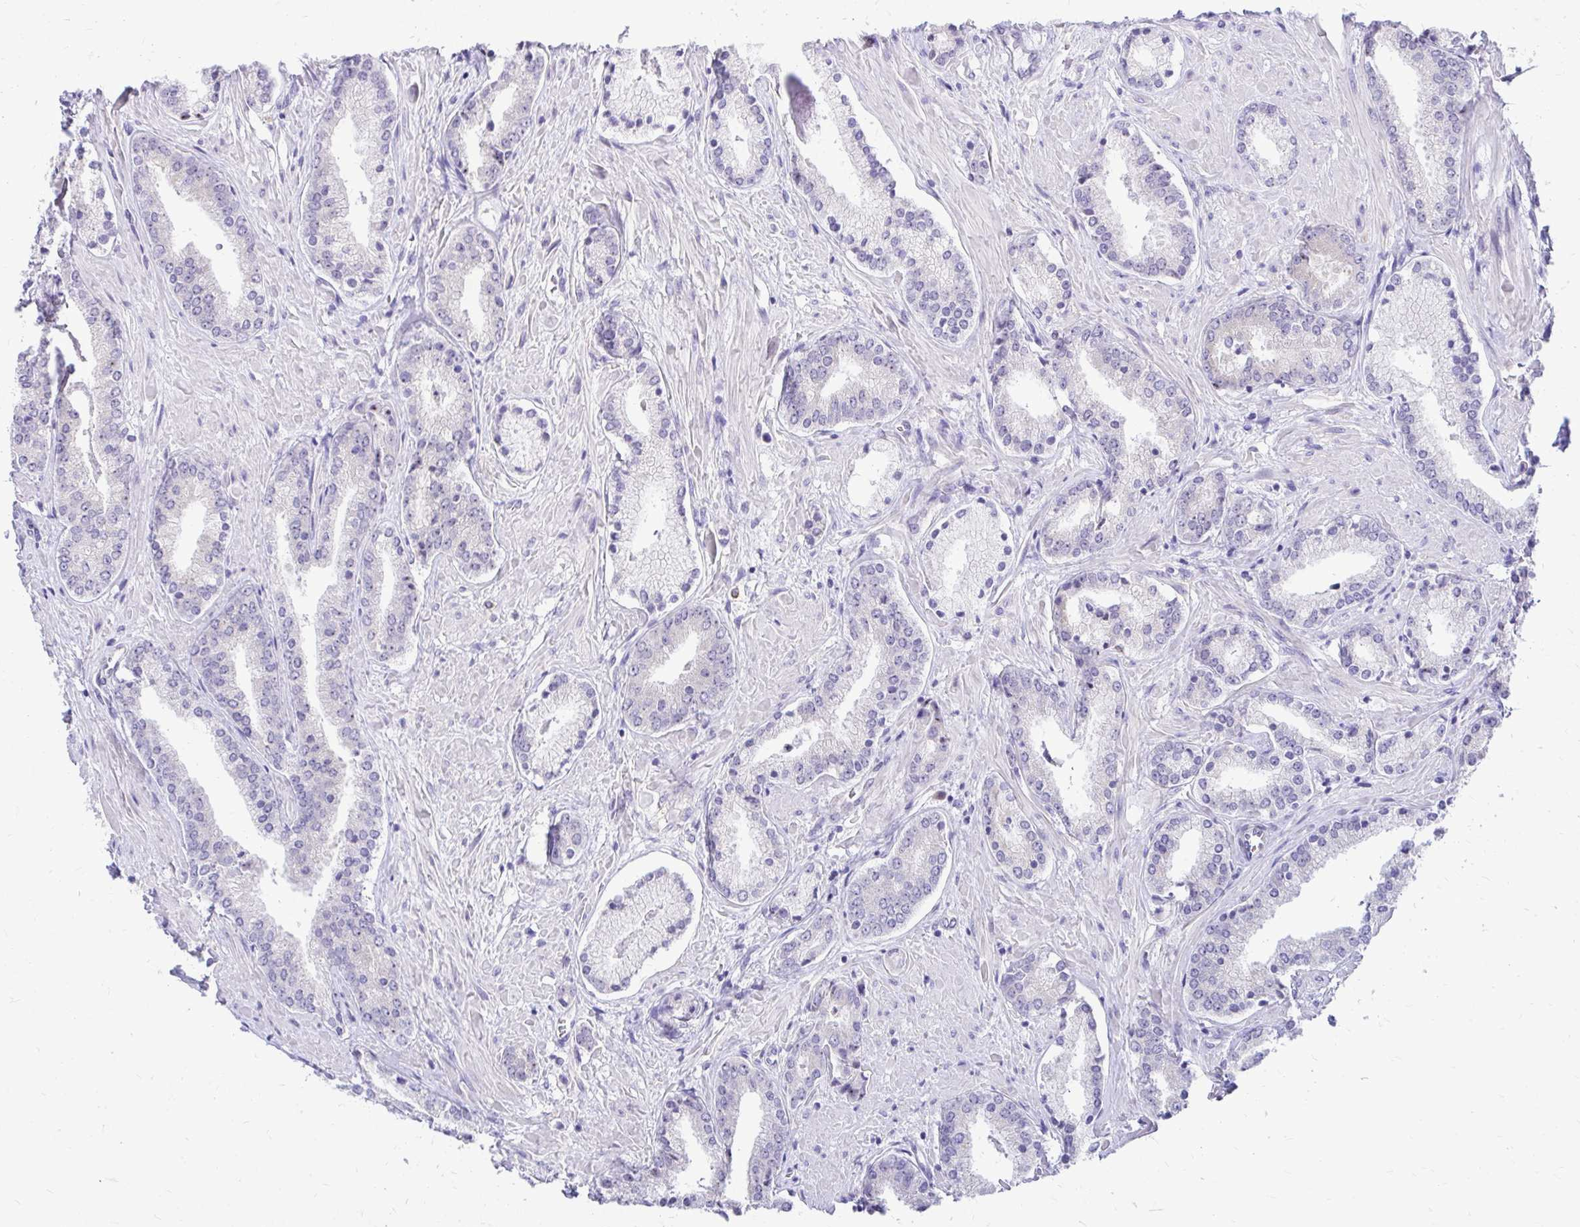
{"staining": {"intensity": "weak", "quantity": "<25%", "location": "nuclear"}, "tissue": "prostate cancer", "cell_type": "Tumor cells", "image_type": "cancer", "snomed": [{"axis": "morphology", "description": "Adenocarcinoma, High grade"}, {"axis": "topography", "description": "Prostate"}], "caption": "DAB (3,3'-diaminobenzidine) immunohistochemical staining of prostate cancer (high-grade adenocarcinoma) exhibits no significant expression in tumor cells.", "gene": "NIFK", "patient": {"sex": "male", "age": 56}}